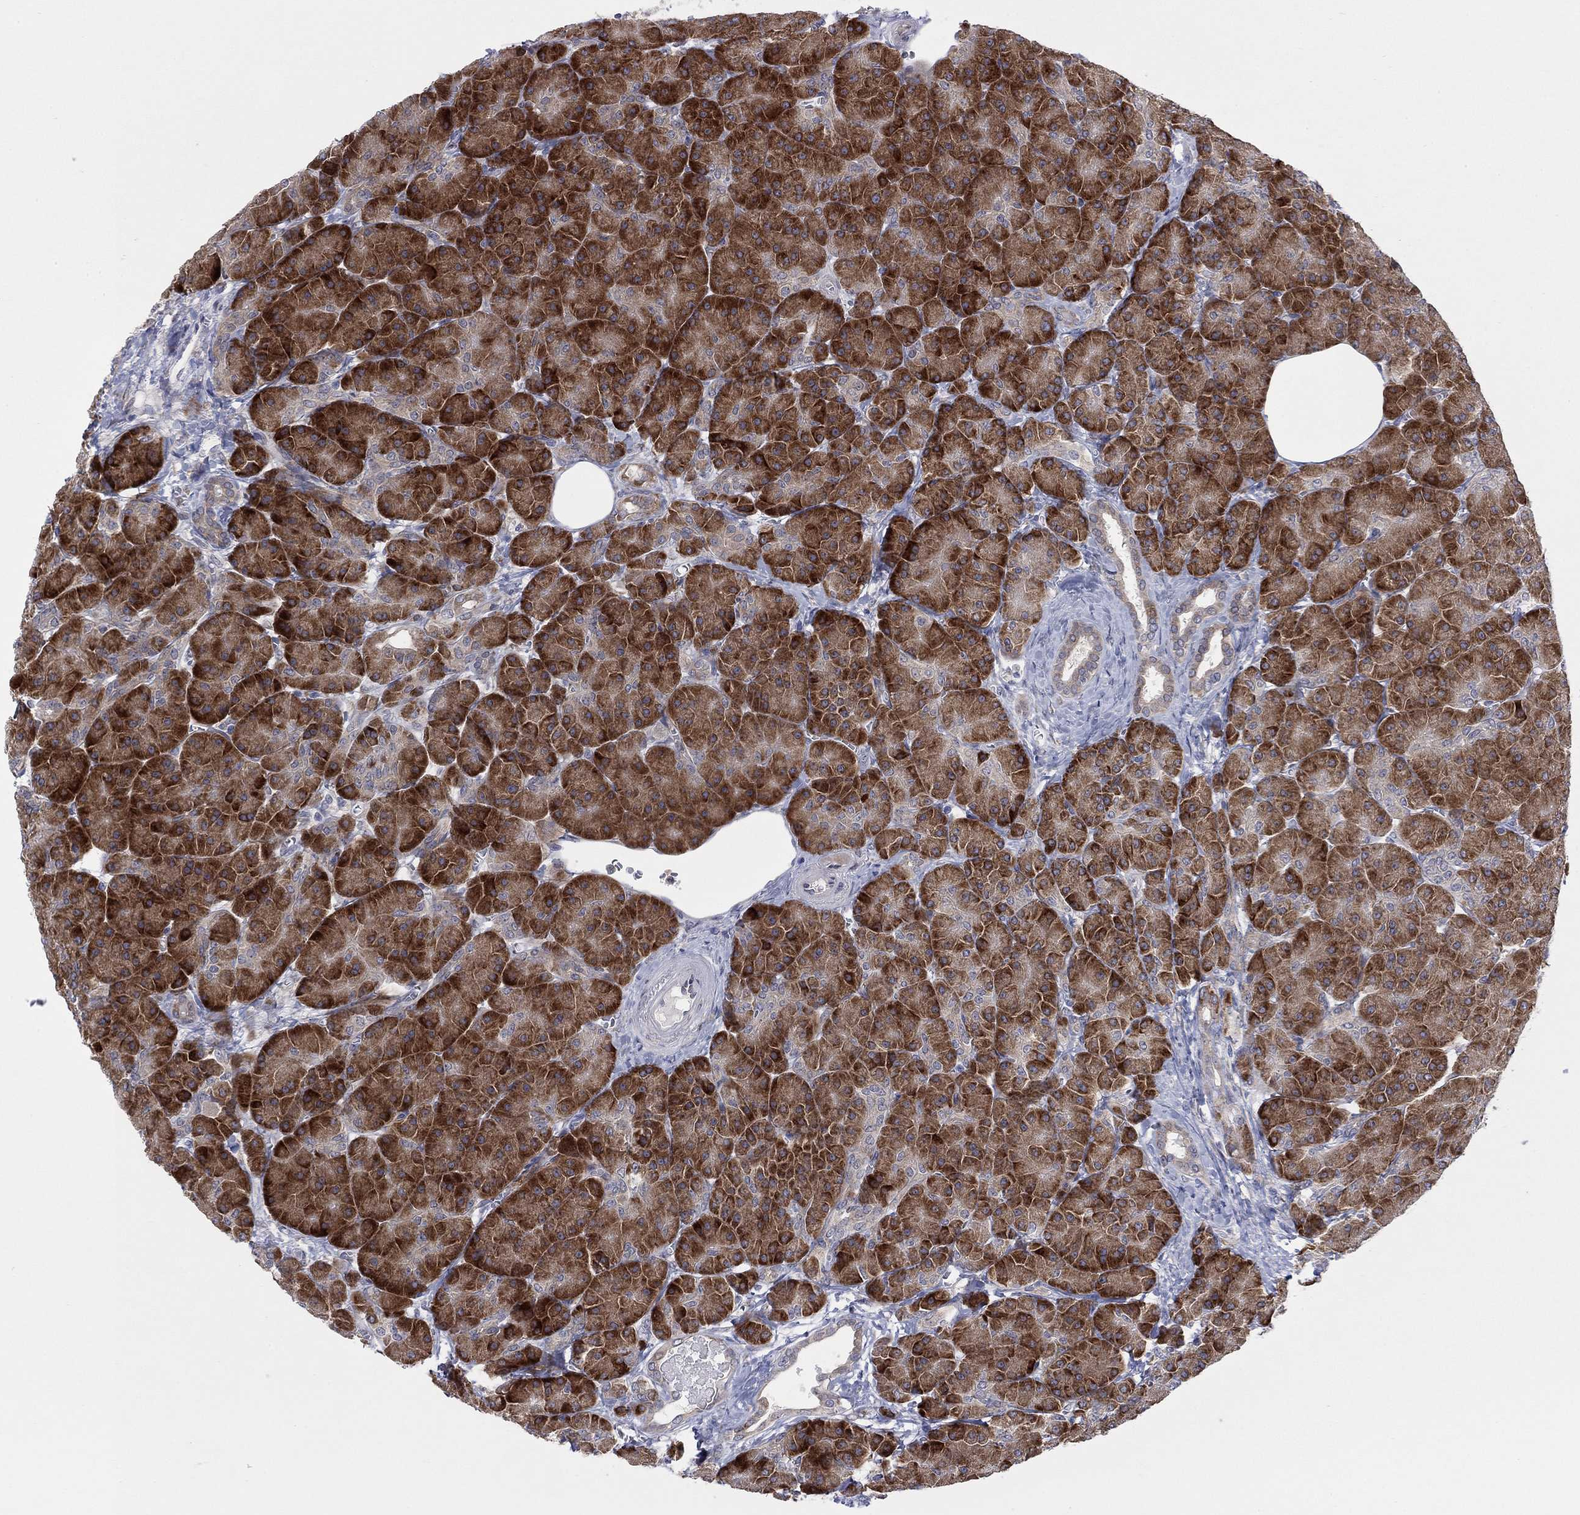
{"staining": {"intensity": "strong", "quantity": ">75%", "location": "cytoplasmic/membranous"}, "tissue": "pancreas", "cell_type": "Exocrine glandular cells", "image_type": "normal", "snomed": [{"axis": "morphology", "description": "Normal tissue, NOS"}, {"axis": "topography", "description": "Pancreas"}], "caption": "Immunohistochemical staining of benign human pancreas displays >75% levels of strong cytoplasmic/membranous protein positivity in about >75% of exocrine glandular cells.", "gene": "TTC21B", "patient": {"sex": "male", "age": 61}}